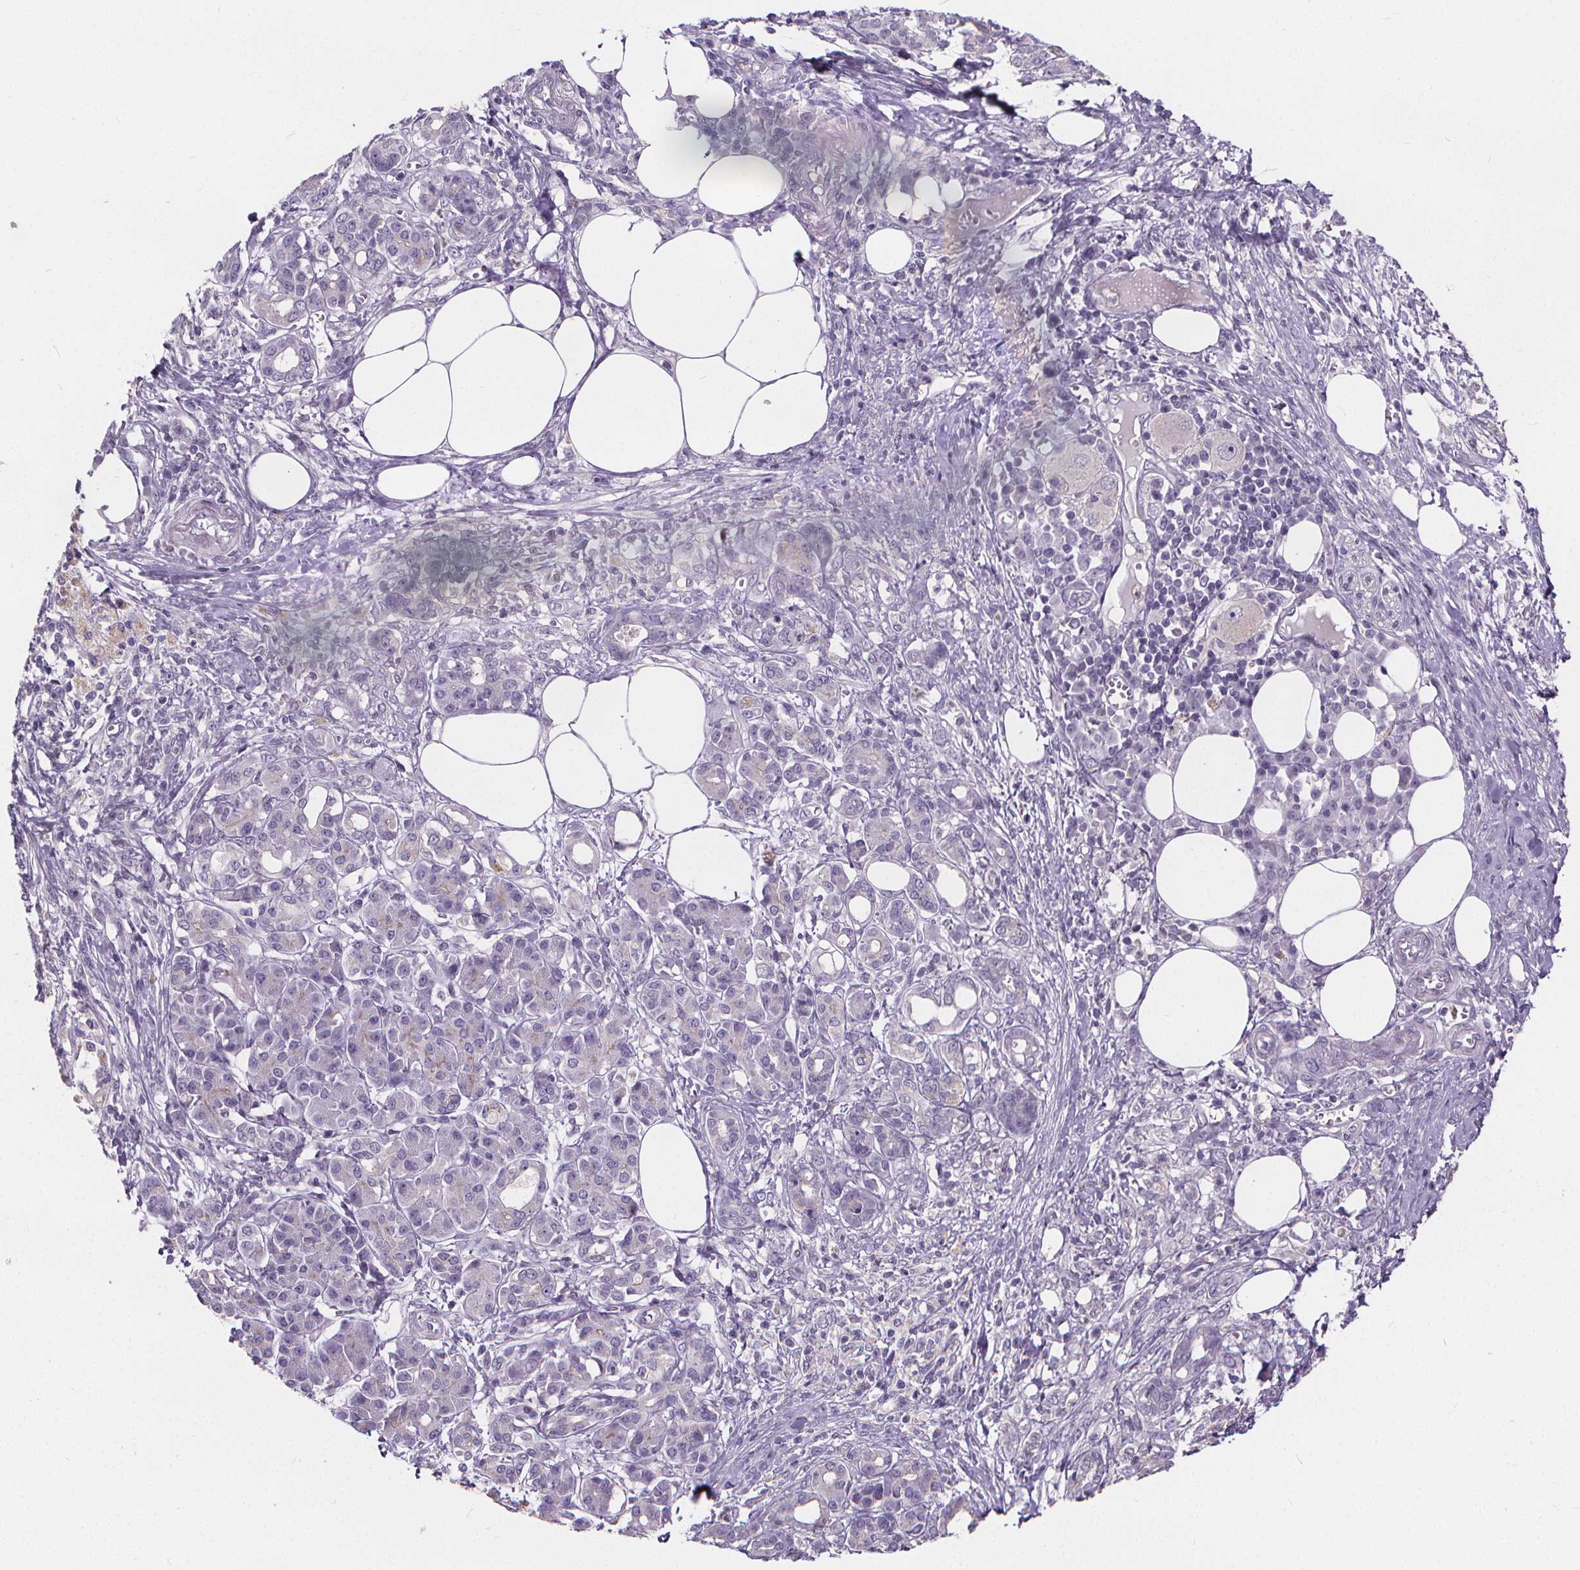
{"staining": {"intensity": "negative", "quantity": "none", "location": "none"}, "tissue": "pancreatic cancer", "cell_type": "Tumor cells", "image_type": "cancer", "snomed": [{"axis": "morphology", "description": "Adenocarcinoma, NOS"}, {"axis": "topography", "description": "Pancreas"}], "caption": "Immunohistochemical staining of human pancreatic cancer (adenocarcinoma) reveals no significant positivity in tumor cells.", "gene": "ATP6V1D", "patient": {"sex": "female", "age": 73}}